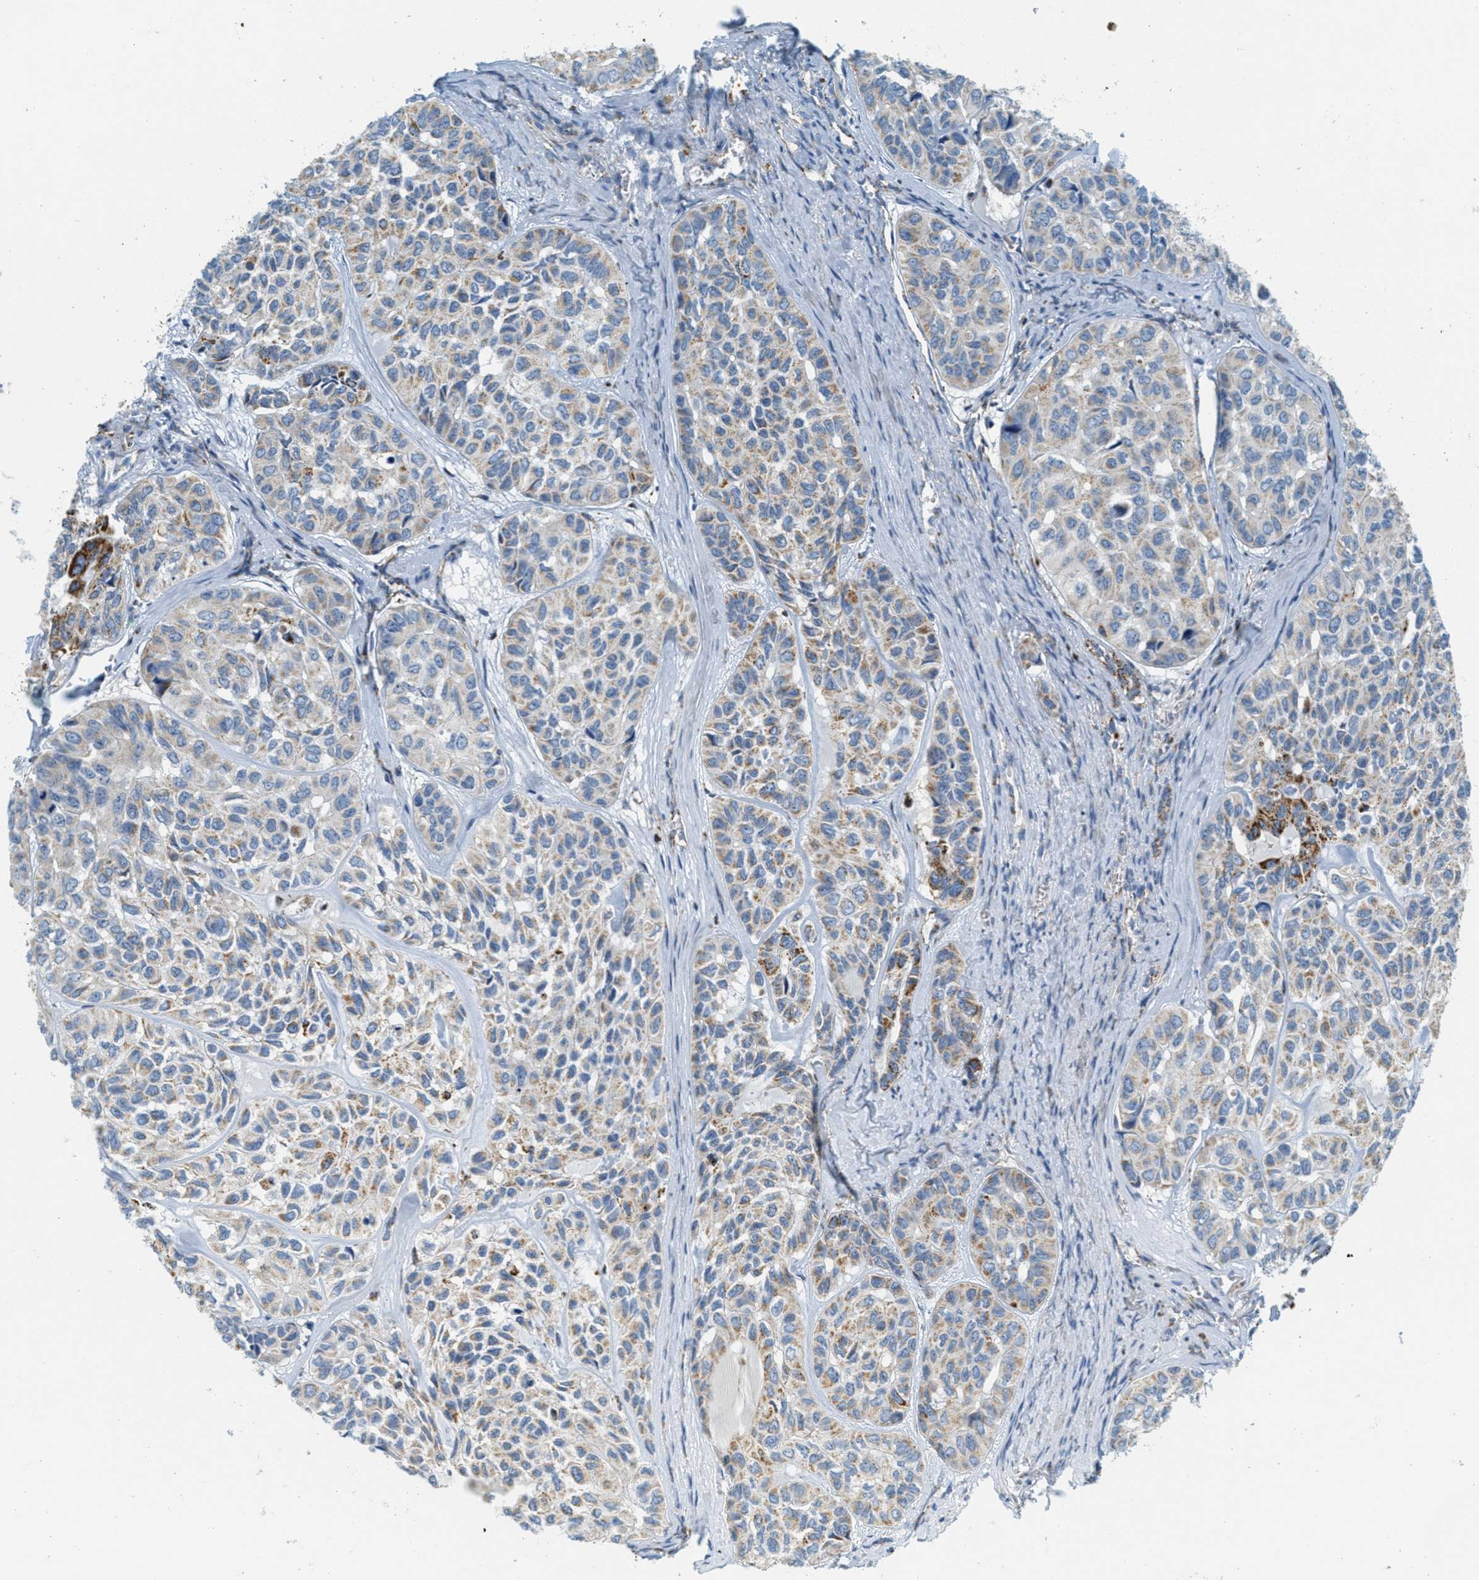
{"staining": {"intensity": "weak", "quantity": "25%-75%", "location": "cytoplasmic/membranous"}, "tissue": "head and neck cancer", "cell_type": "Tumor cells", "image_type": "cancer", "snomed": [{"axis": "morphology", "description": "Adenocarcinoma, NOS"}, {"axis": "topography", "description": "Salivary gland, NOS"}, {"axis": "topography", "description": "Head-Neck"}], "caption": "Protein expression analysis of adenocarcinoma (head and neck) displays weak cytoplasmic/membranous expression in approximately 25%-75% of tumor cells.", "gene": "HLCS", "patient": {"sex": "female", "age": 76}}